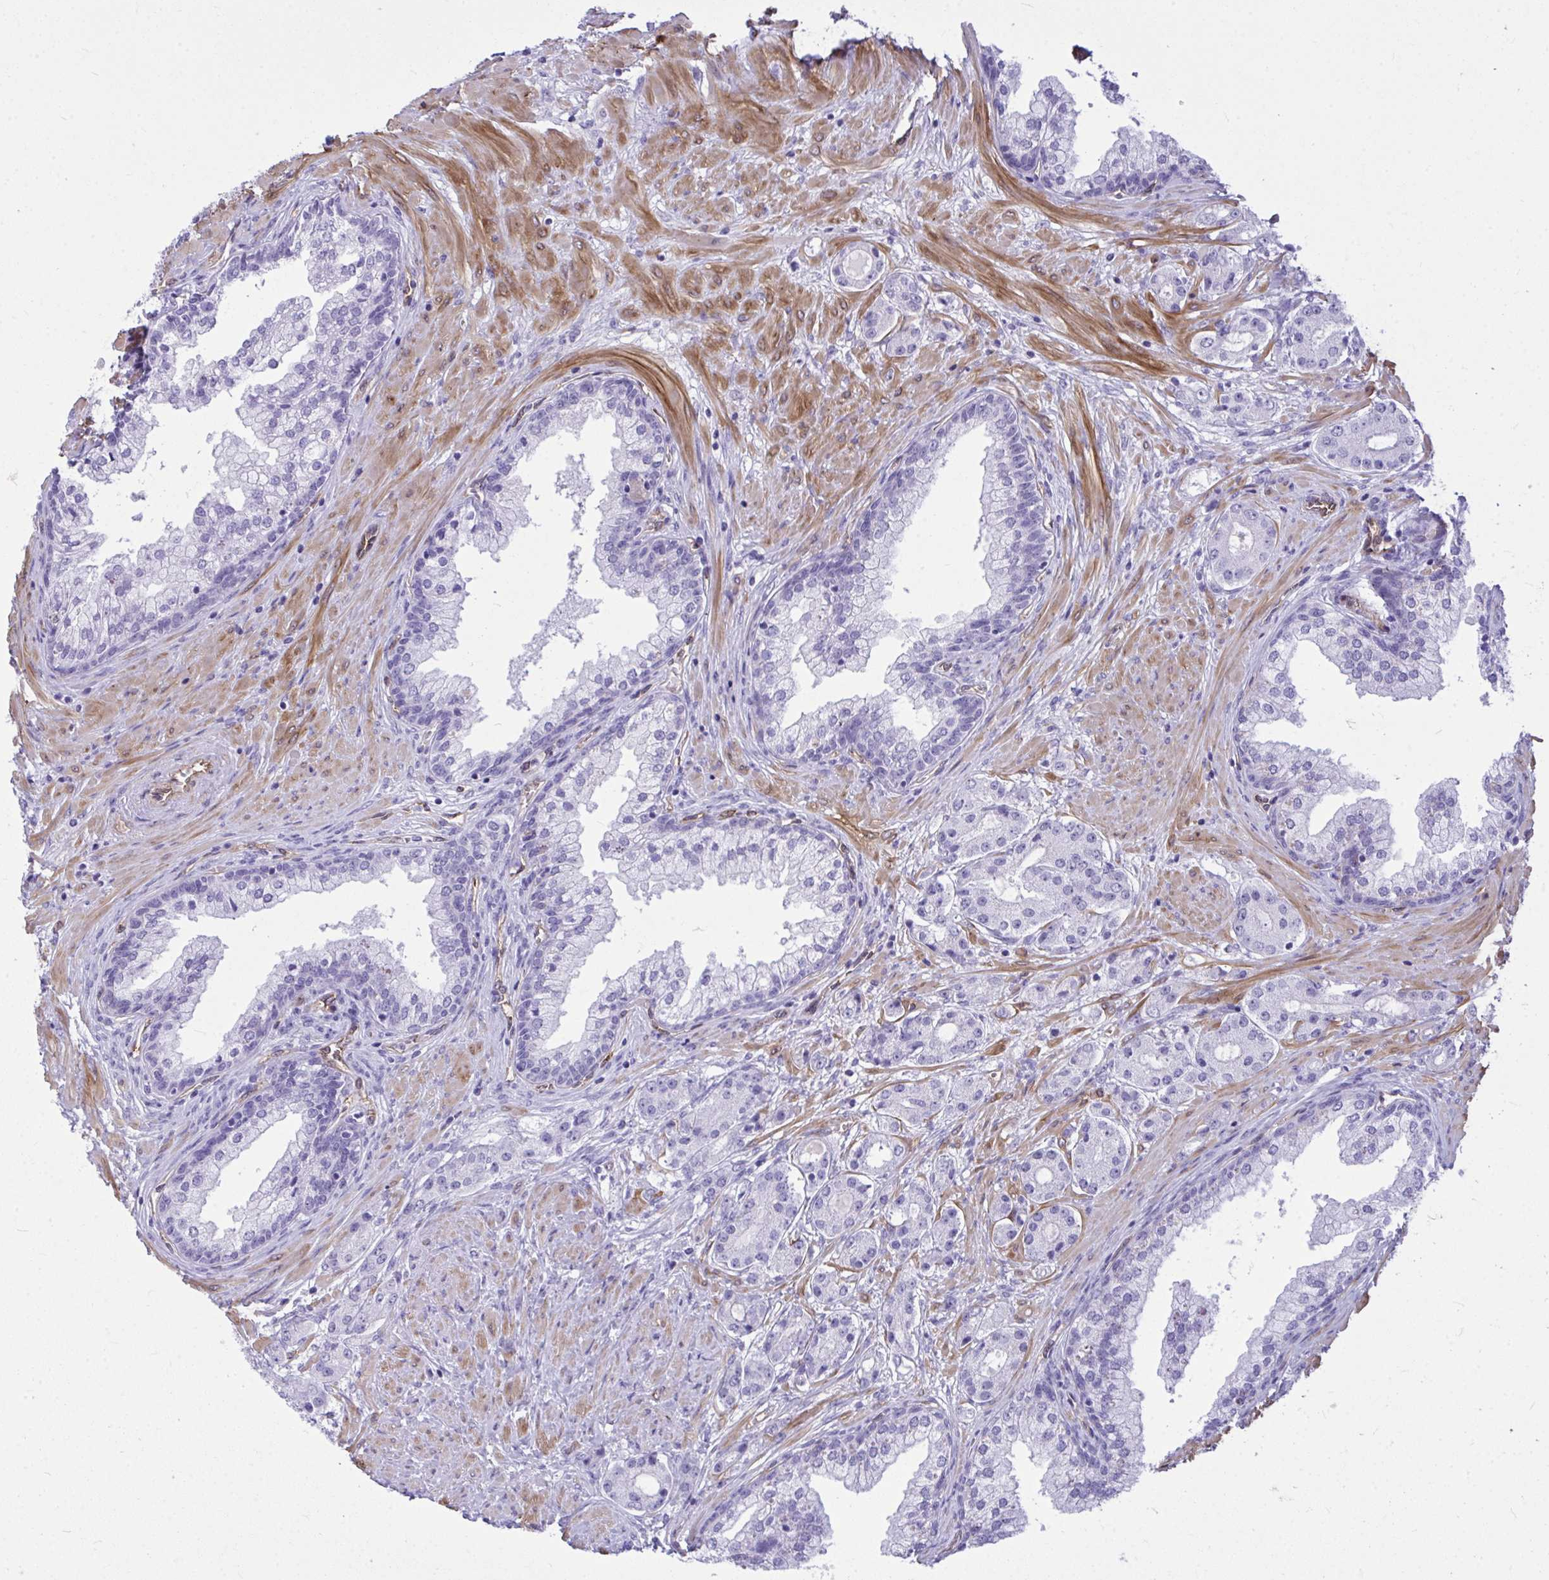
{"staining": {"intensity": "negative", "quantity": "none", "location": "none"}, "tissue": "prostate cancer", "cell_type": "Tumor cells", "image_type": "cancer", "snomed": [{"axis": "morphology", "description": "Adenocarcinoma, High grade"}, {"axis": "topography", "description": "Prostate"}], "caption": "The IHC photomicrograph has no significant positivity in tumor cells of prostate adenocarcinoma (high-grade) tissue. (DAB IHC visualized using brightfield microscopy, high magnification).", "gene": "LIMS2", "patient": {"sex": "male", "age": 67}}